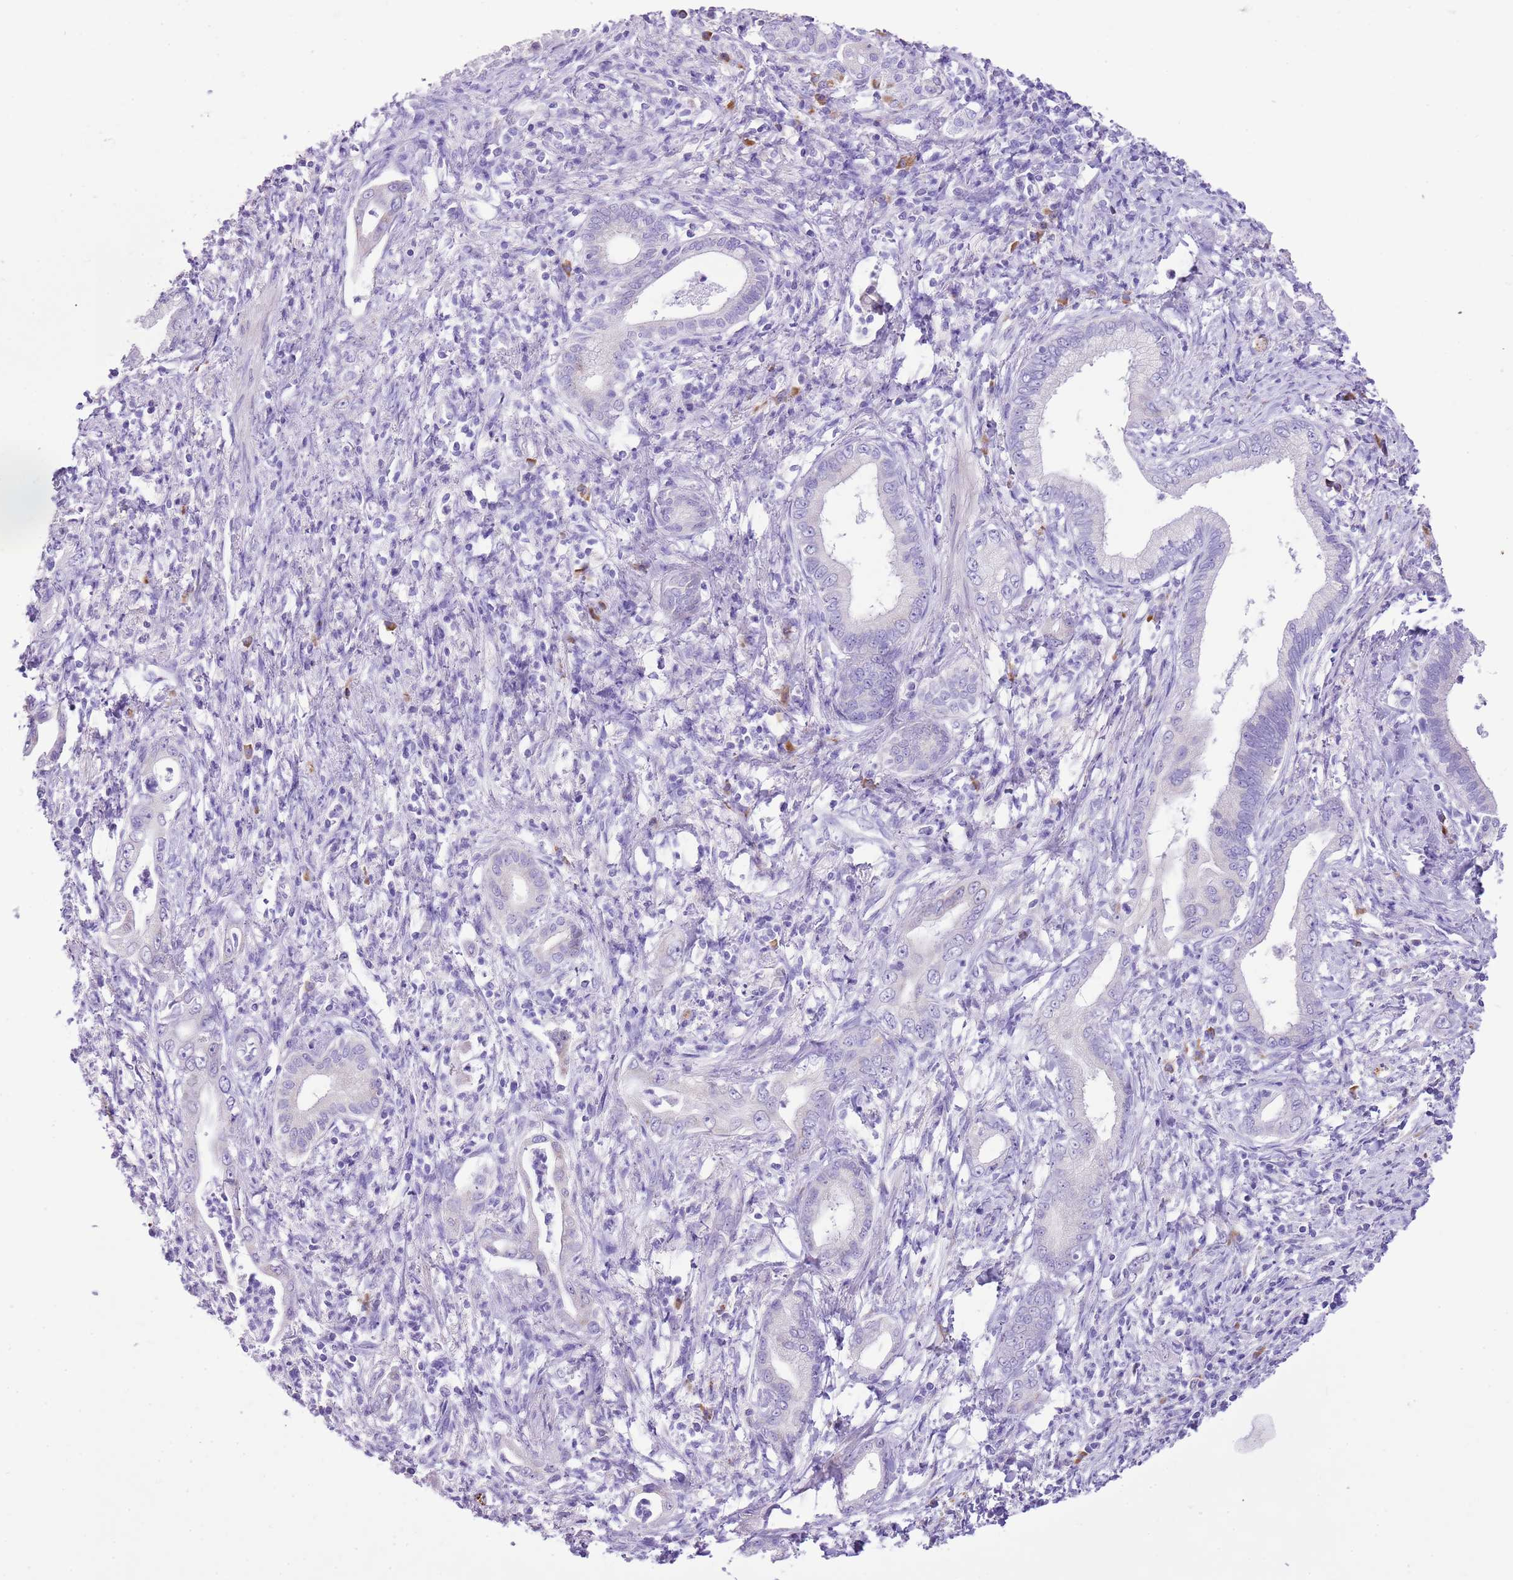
{"staining": {"intensity": "negative", "quantity": "none", "location": "none"}, "tissue": "pancreatic cancer", "cell_type": "Tumor cells", "image_type": "cancer", "snomed": [{"axis": "morphology", "description": "Normal tissue, NOS"}, {"axis": "morphology", "description": "Adenocarcinoma, NOS"}, {"axis": "topography", "description": "Pancreas"}], "caption": "IHC histopathology image of human adenocarcinoma (pancreatic) stained for a protein (brown), which reveals no positivity in tumor cells.", "gene": "AAR2", "patient": {"sex": "female", "age": 55}}